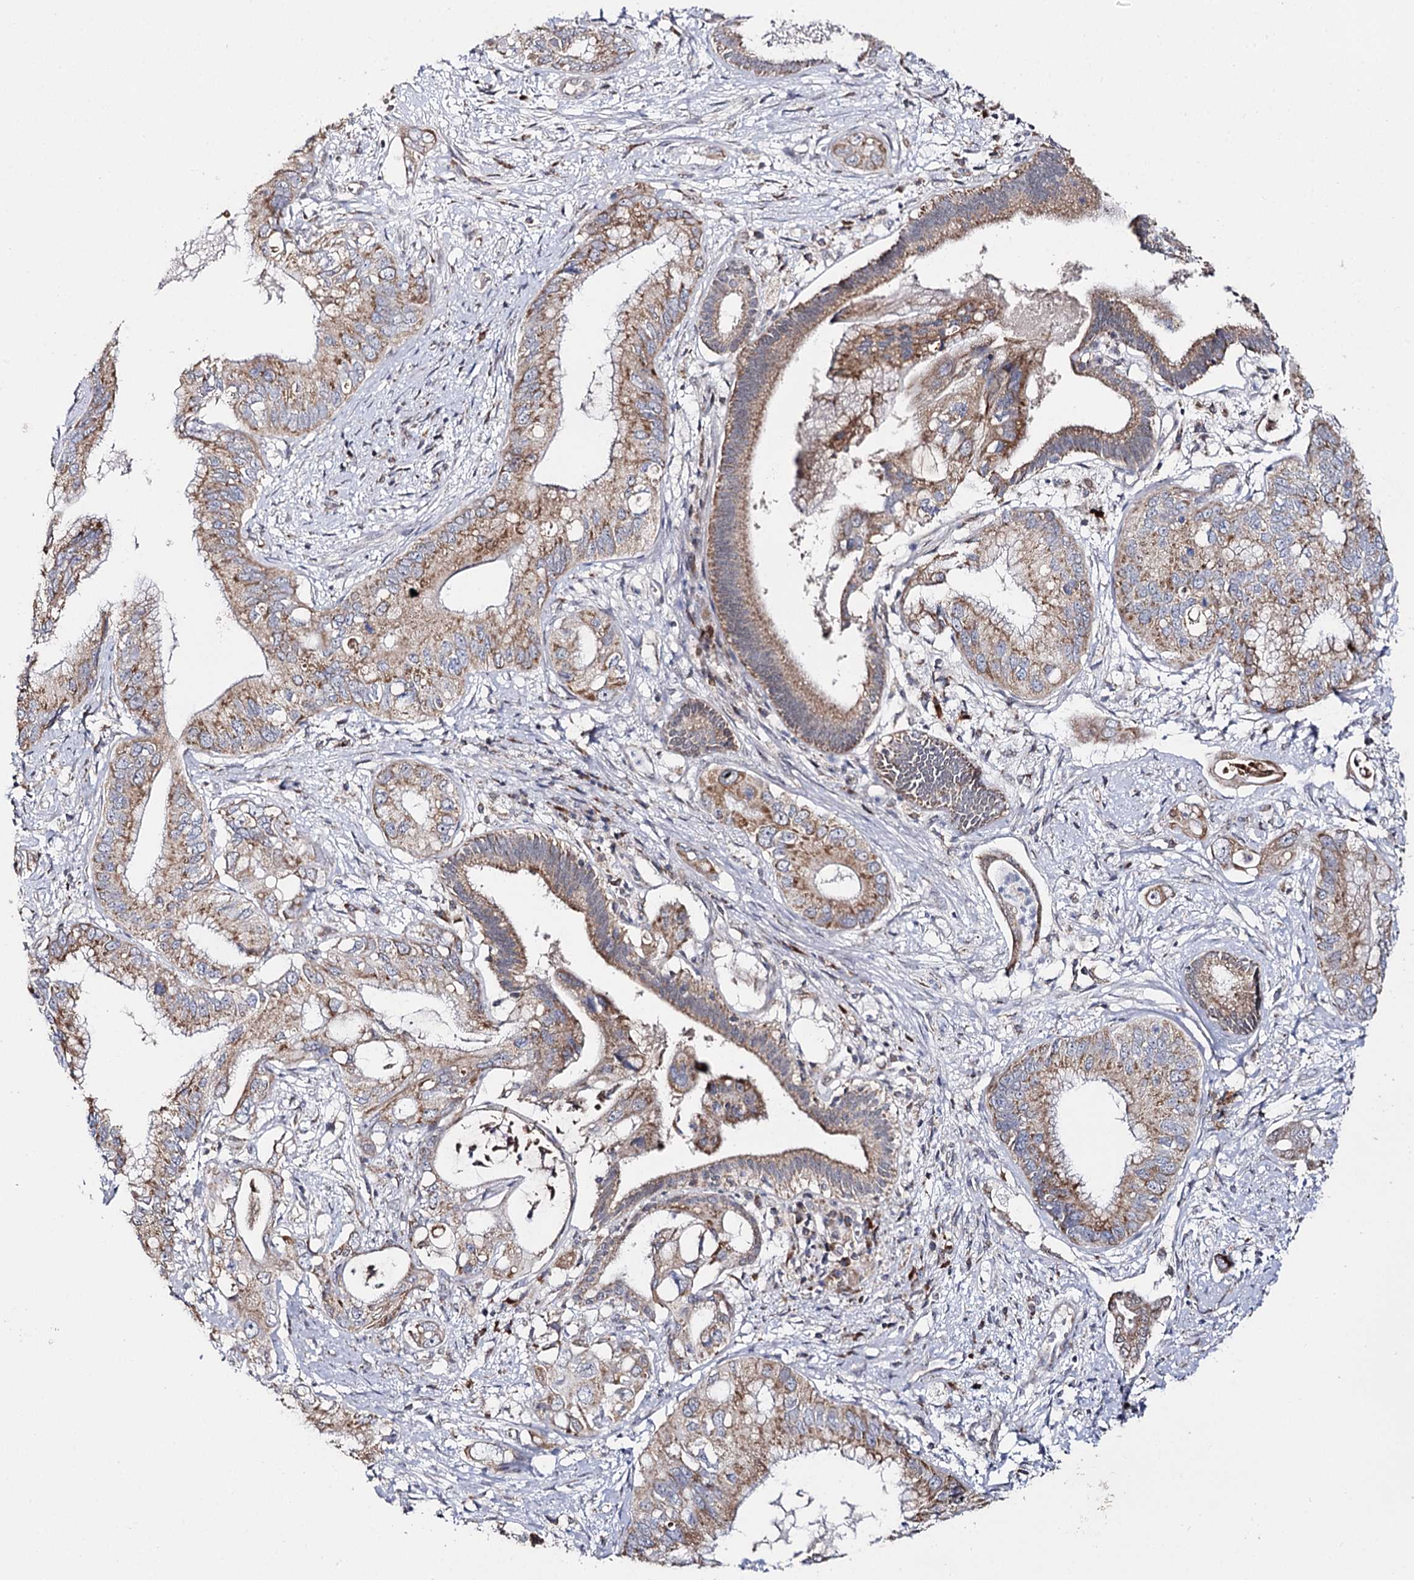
{"staining": {"intensity": "moderate", "quantity": ">75%", "location": "cytoplasmic/membranous"}, "tissue": "pancreatic cancer", "cell_type": "Tumor cells", "image_type": "cancer", "snomed": [{"axis": "morphology", "description": "Inflammation, NOS"}, {"axis": "morphology", "description": "Adenocarcinoma, NOS"}, {"axis": "topography", "description": "Pancreas"}], "caption": "Adenocarcinoma (pancreatic) stained for a protein shows moderate cytoplasmic/membranous positivity in tumor cells.", "gene": "CBR4", "patient": {"sex": "female", "age": 56}}